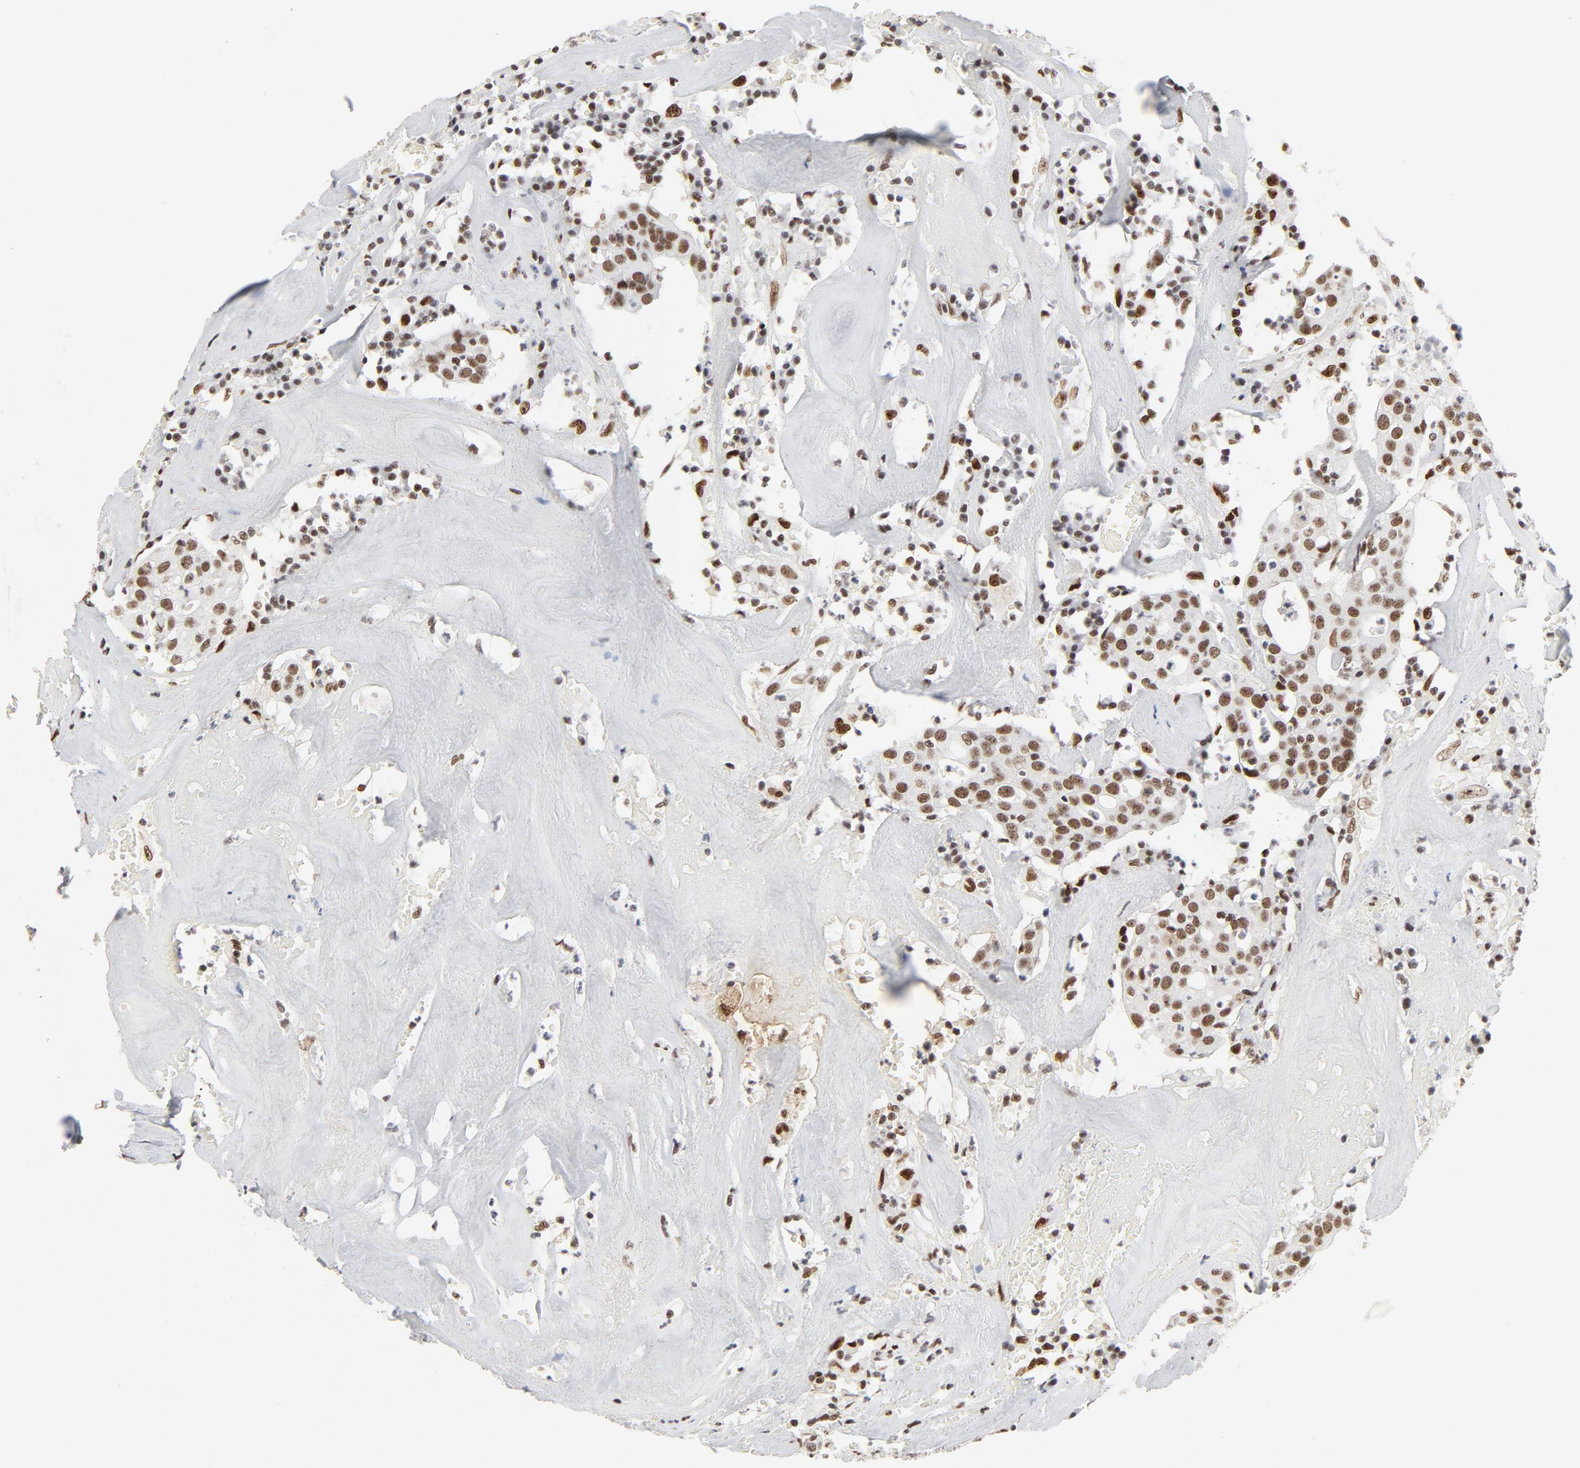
{"staining": {"intensity": "moderate", "quantity": ">75%", "location": "nuclear"}, "tissue": "head and neck cancer", "cell_type": "Tumor cells", "image_type": "cancer", "snomed": [{"axis": "morphology", "description": "Adenocarcinoma, NOS"}, {"axis": "topography", "description": "Salivary gland"}, {"axis": "topography", "description": "Head-Neck"}], "caption": "A high-resolution histopathology image shows IHC staining of adenocarcinoma (head and neck), which shows moderate nuclear staining in approximately >75% of tumor cells.", "gene": "GTF2H1", "patient": {"sex": "female", "age": 65}}